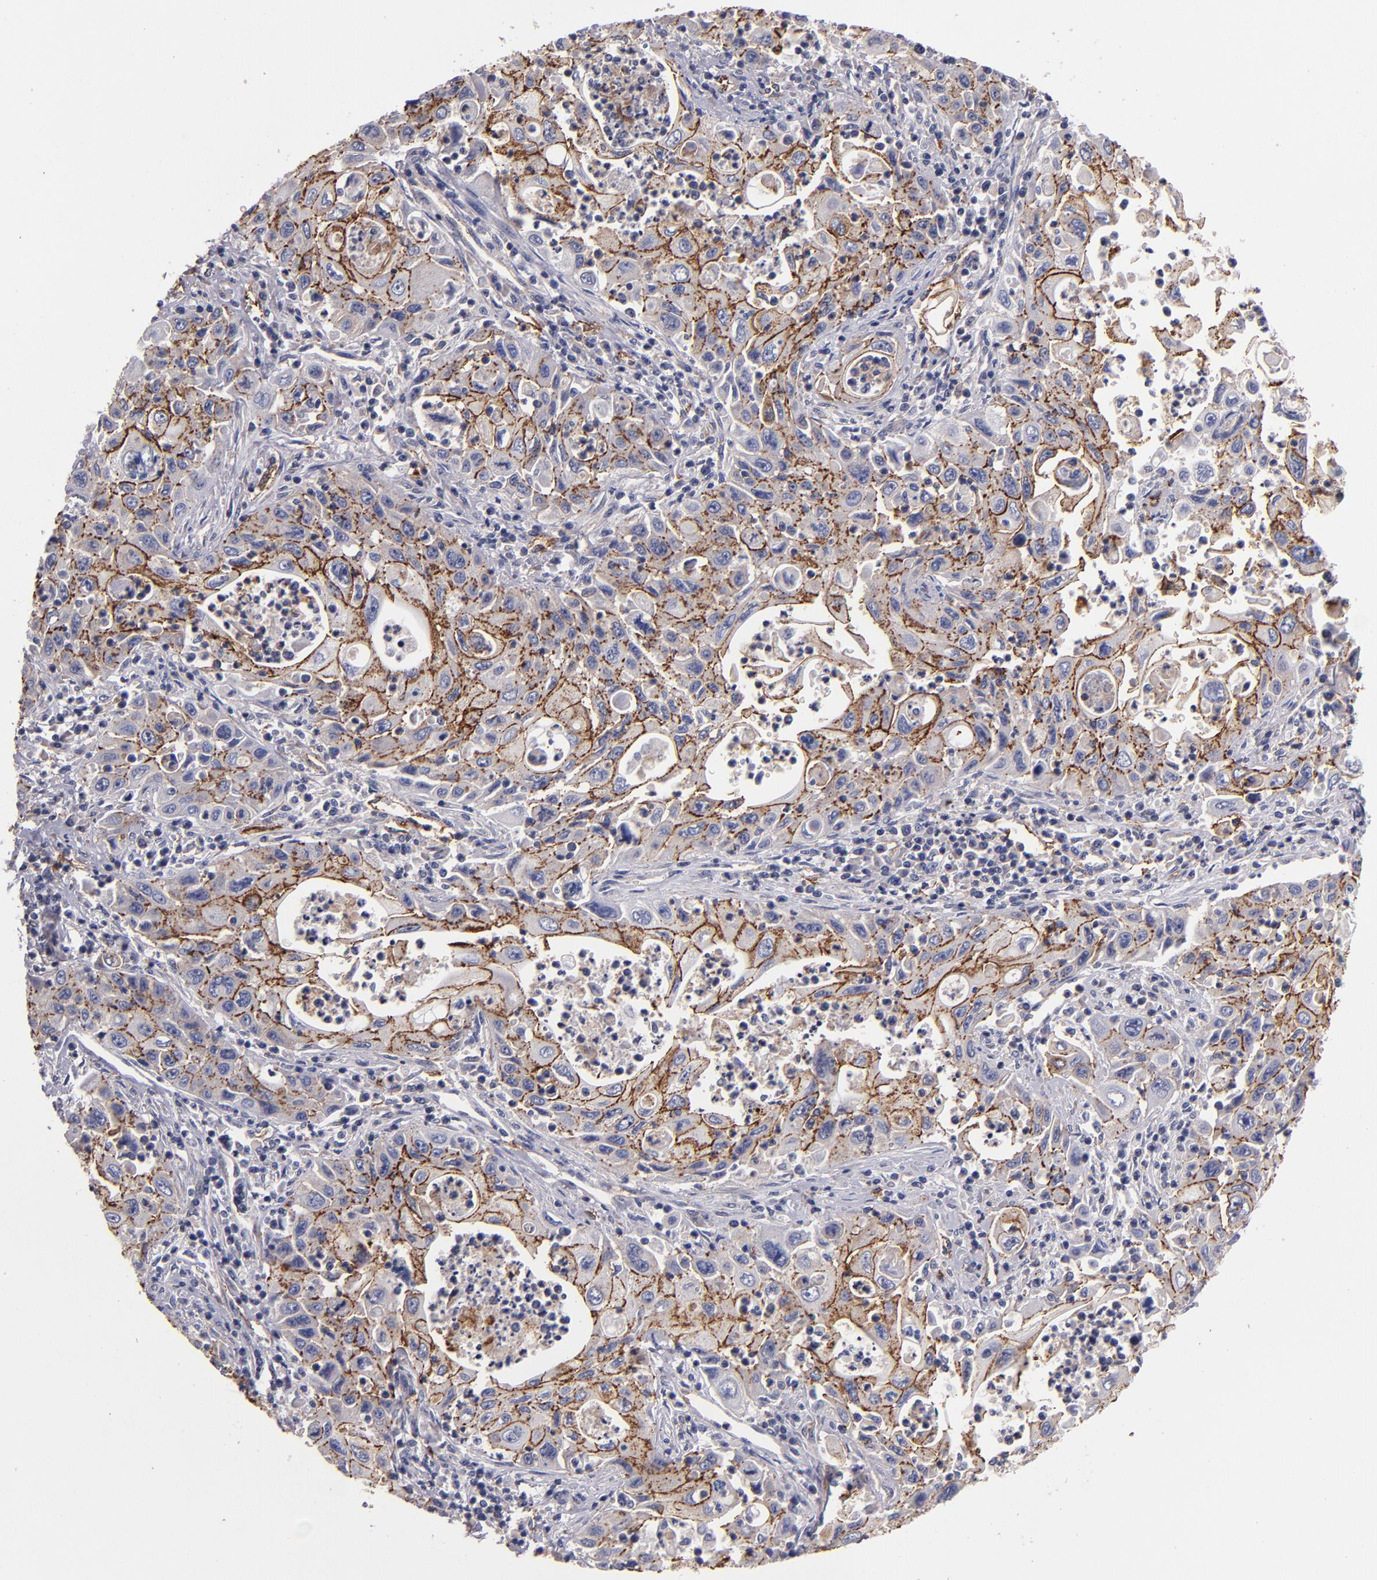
{"staining": {"intensity": "moderate", "quantity": "25%-75%", "location": "cytoplasmic/membranous"}, "tissue": "pancreatic cancer", "cell_type": "Tumor cells", "image_type": "cancer", "snomed": [{"axis": "morphology", "description": "Adenocarcinoma, NOS"}, {"axis": "topography", "description": "Pancreas"}], "caption": "Human pancreatic cancer stained for a protein (brown) exhibits moderate cytoplasmic/membranous positive staining in approximately 25%-75% of tumor cells.", "gene": "CLDN5", "patient": {"sex": "male", "age": 70}}